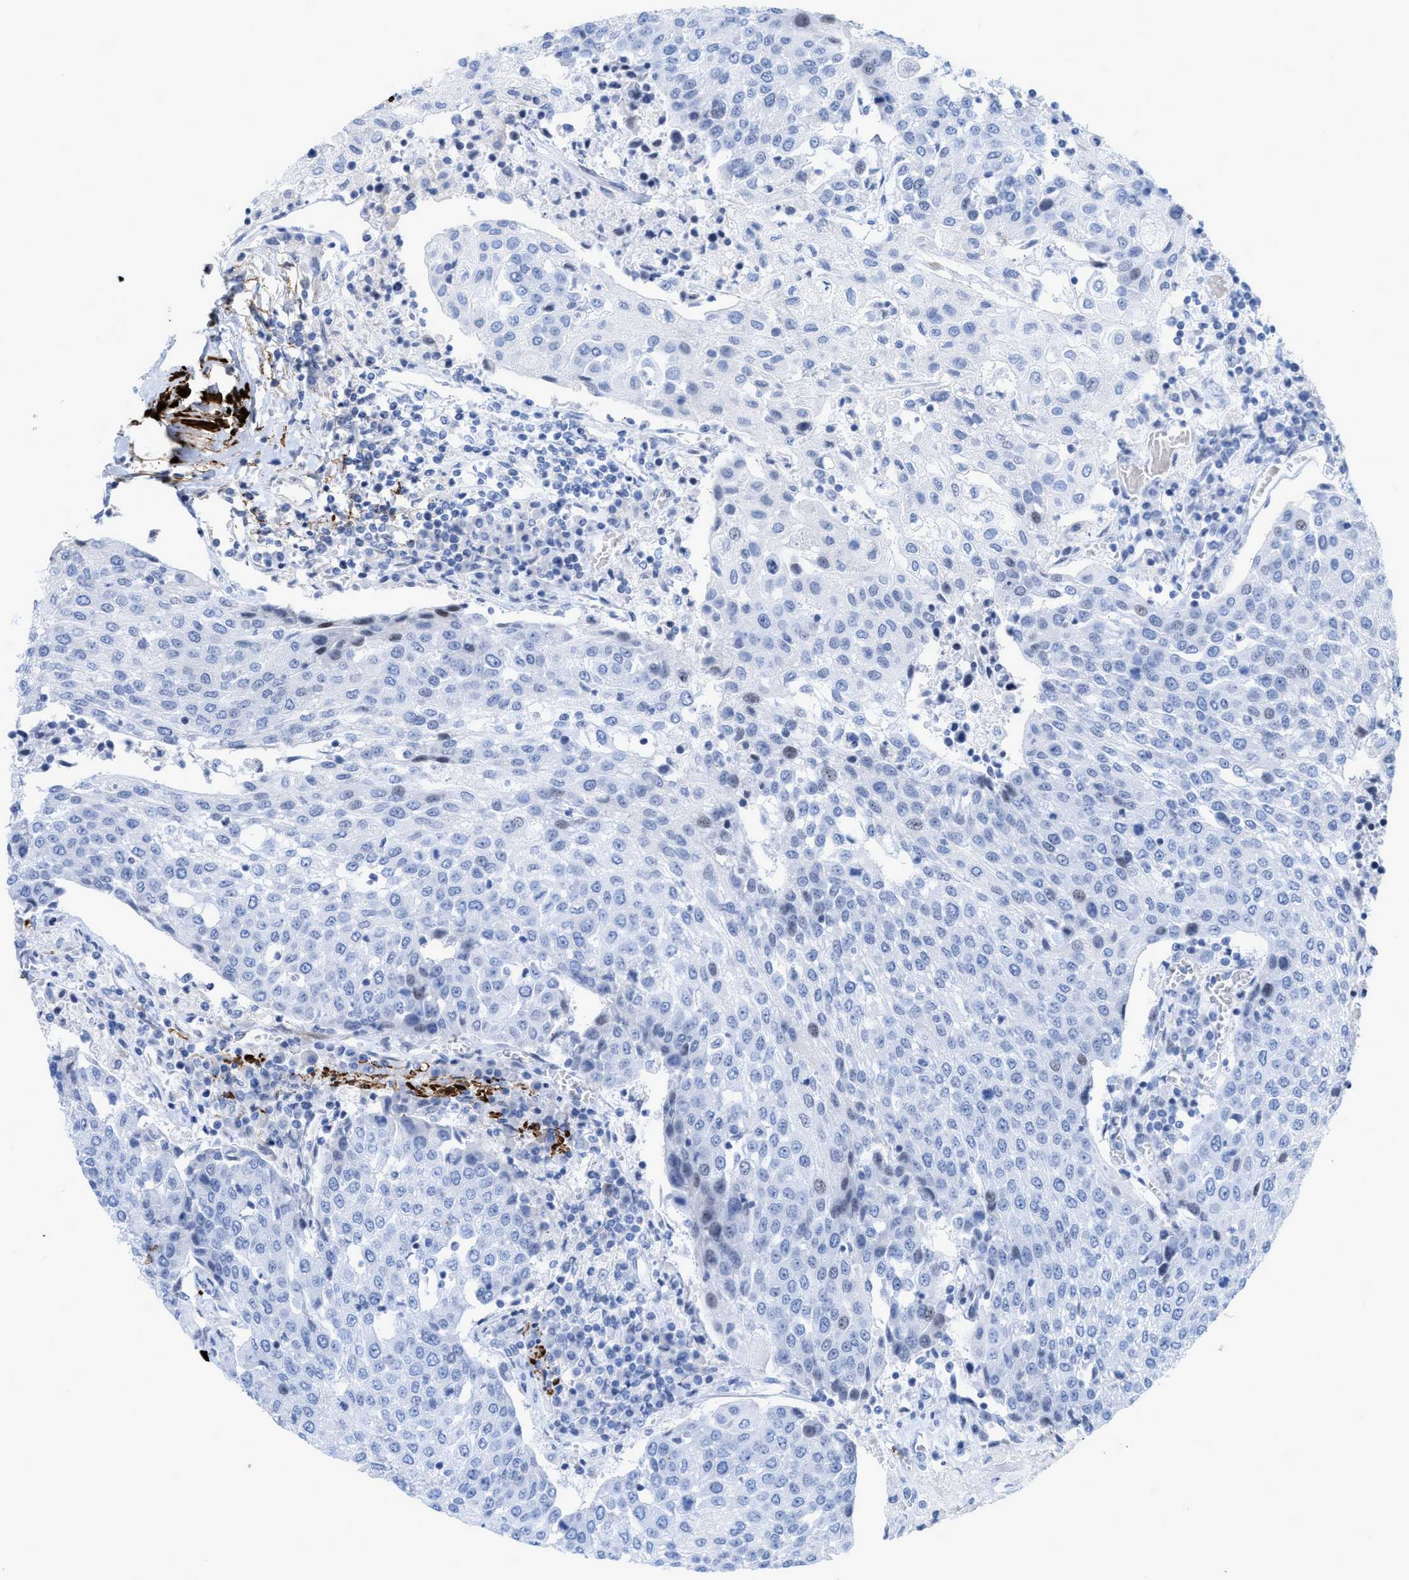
{"staining": {"intensity": "negative", "quantity": "none", "location": "none"}, "tissue": "urothelial cancer", "cell_type": "Tumor cells", "image_type": "cancer", "snomed": [{"axis": "morphology", "description": "Urothelial carcinoma, High grade"}, {"axis": "topography", "description": "Urinary bladder"}], "caption": "High magnification brightfield microscopy of urothelial carcinoma (high-grade) stained with DAB (brown) and counterstained with hematoxylin (blue): tumor cells show no significant expression.", "gene": "TAGLN", "patient": {"sex": "female", "age": 85}}